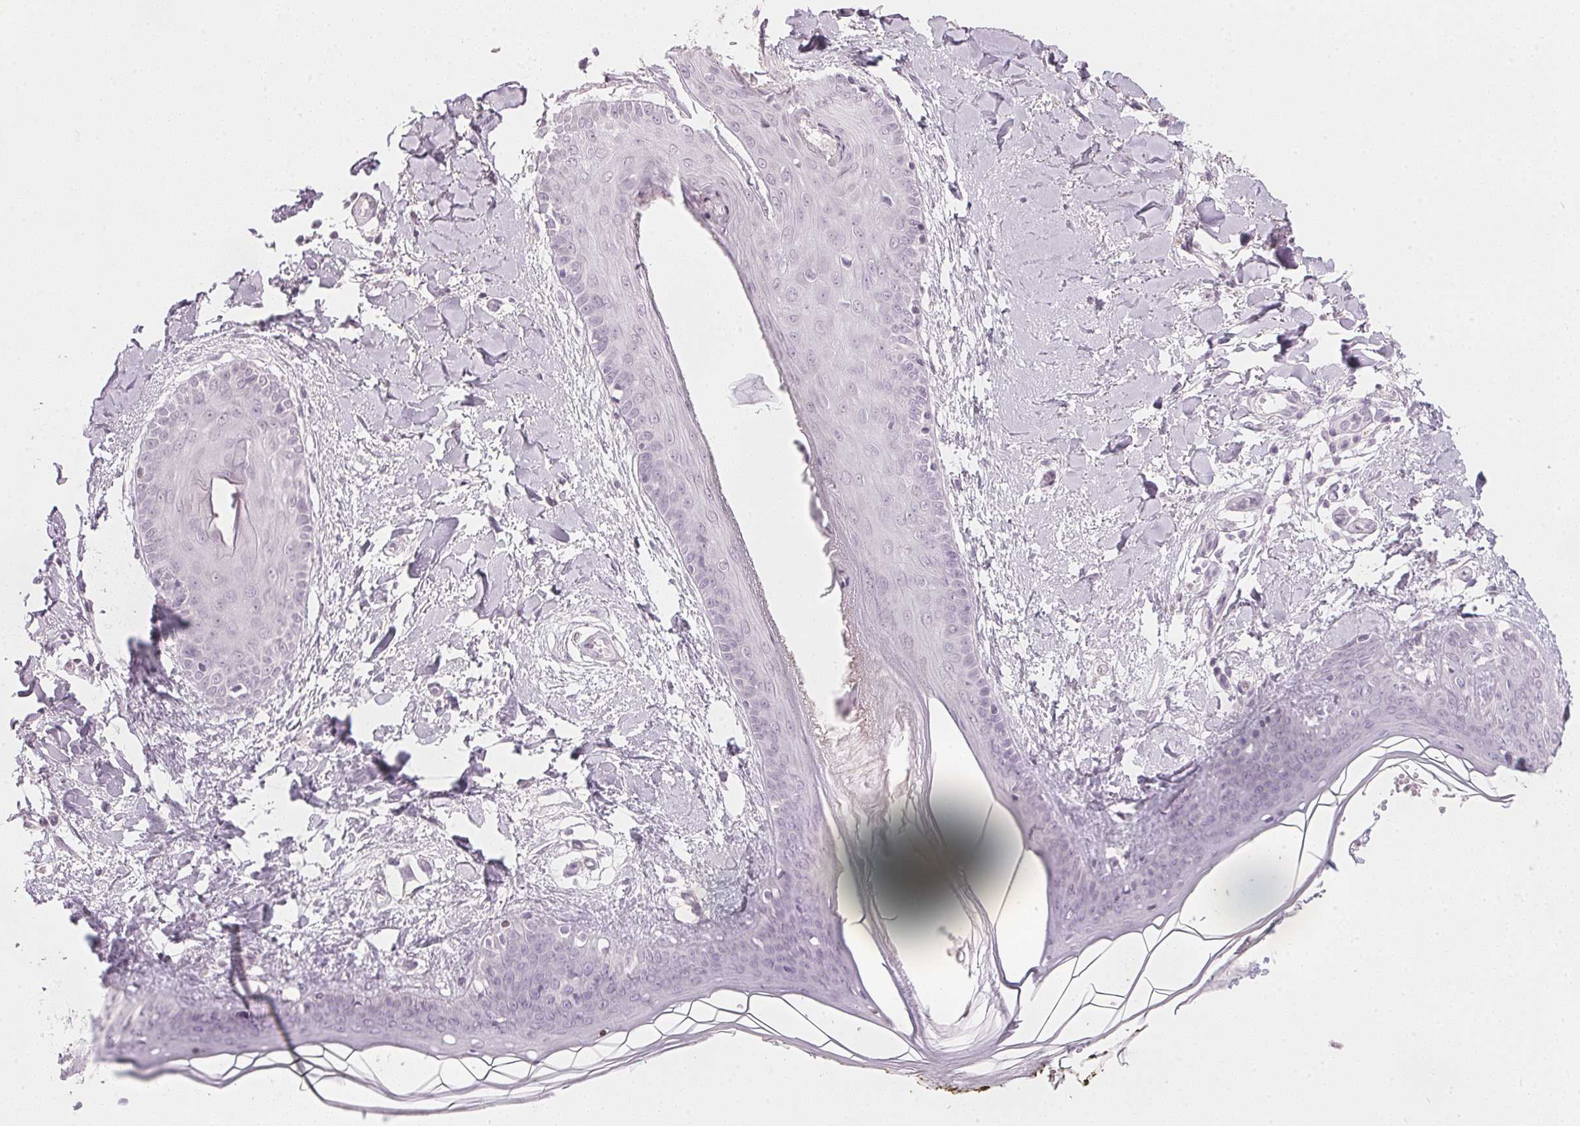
{"staining": {"intensity": "negative", "quantity": "none", "location": "none"}, "tissue": "skin", "cell_type": "Fibroblasts", "image_type": "normal", "snomed": [{"axis": "morphology", "description": "Normal tissue, NOS"}, {"axis": "topography", "description": "Skin"}], "caption": "A histopathology image of skin stained for a protein exhibits no brown staining in fibroblasts.", "gene": "SFRP4", "patient": {"sex": "female", "age": 34}}